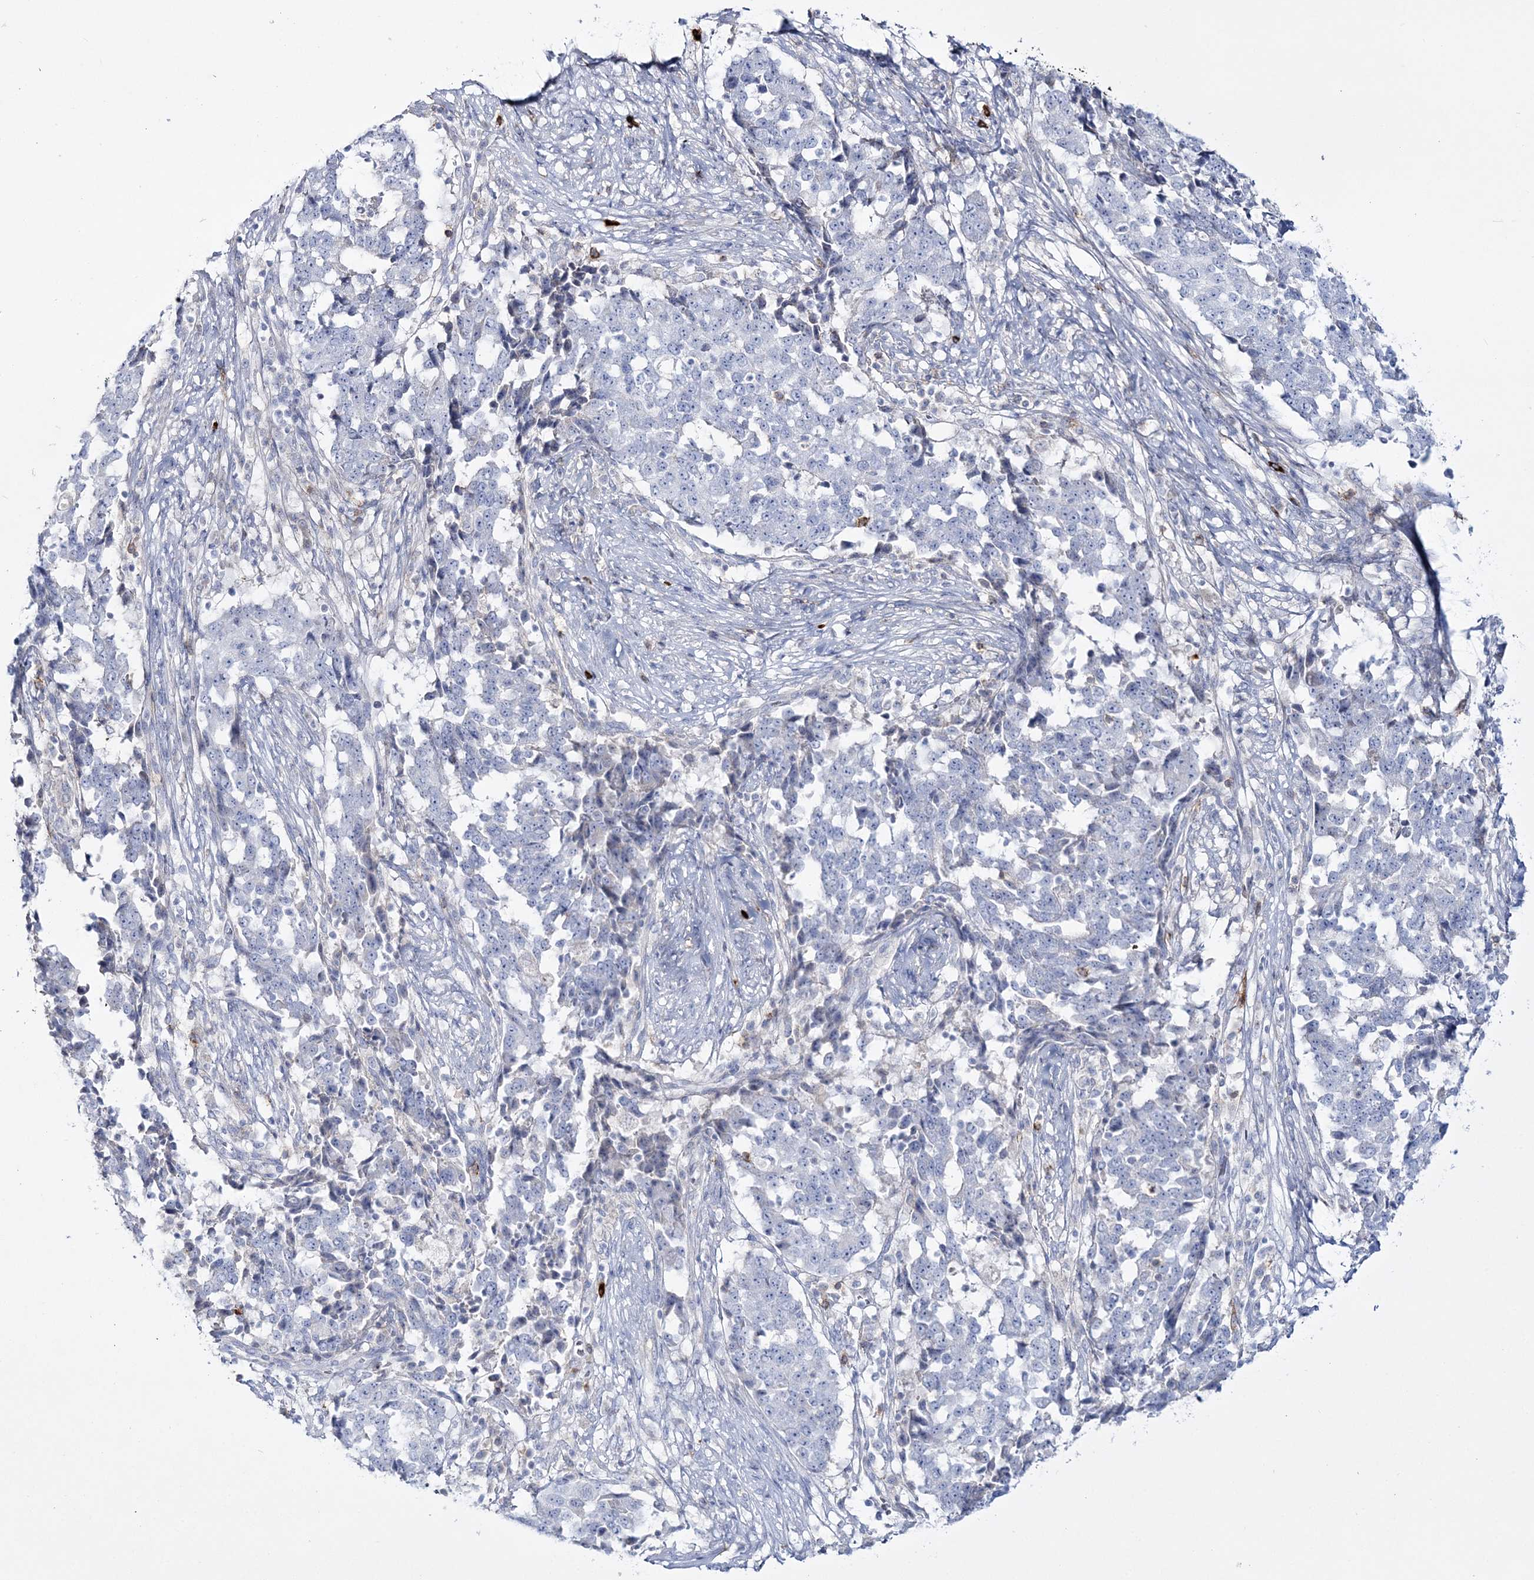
{"staining": {"intensity": "negative", "quantity": "none", "location": "none"}, "tissue": "stomach cancer", "cell_type": "Tumor cells", "image_type": "cancer", "snomed": [{"axis": "morphology", "description": "Adenocarcinoma, NOS"}, {"axis": "topography", "description": "Stomach"}], "caption": "DAB immunohistochemical staining of human adenocarcinoma (stomach) exhibits no significant expression in tumor cells.", "gene": "WDSUB1", "patient": {"sex": "male", "age": 59}}